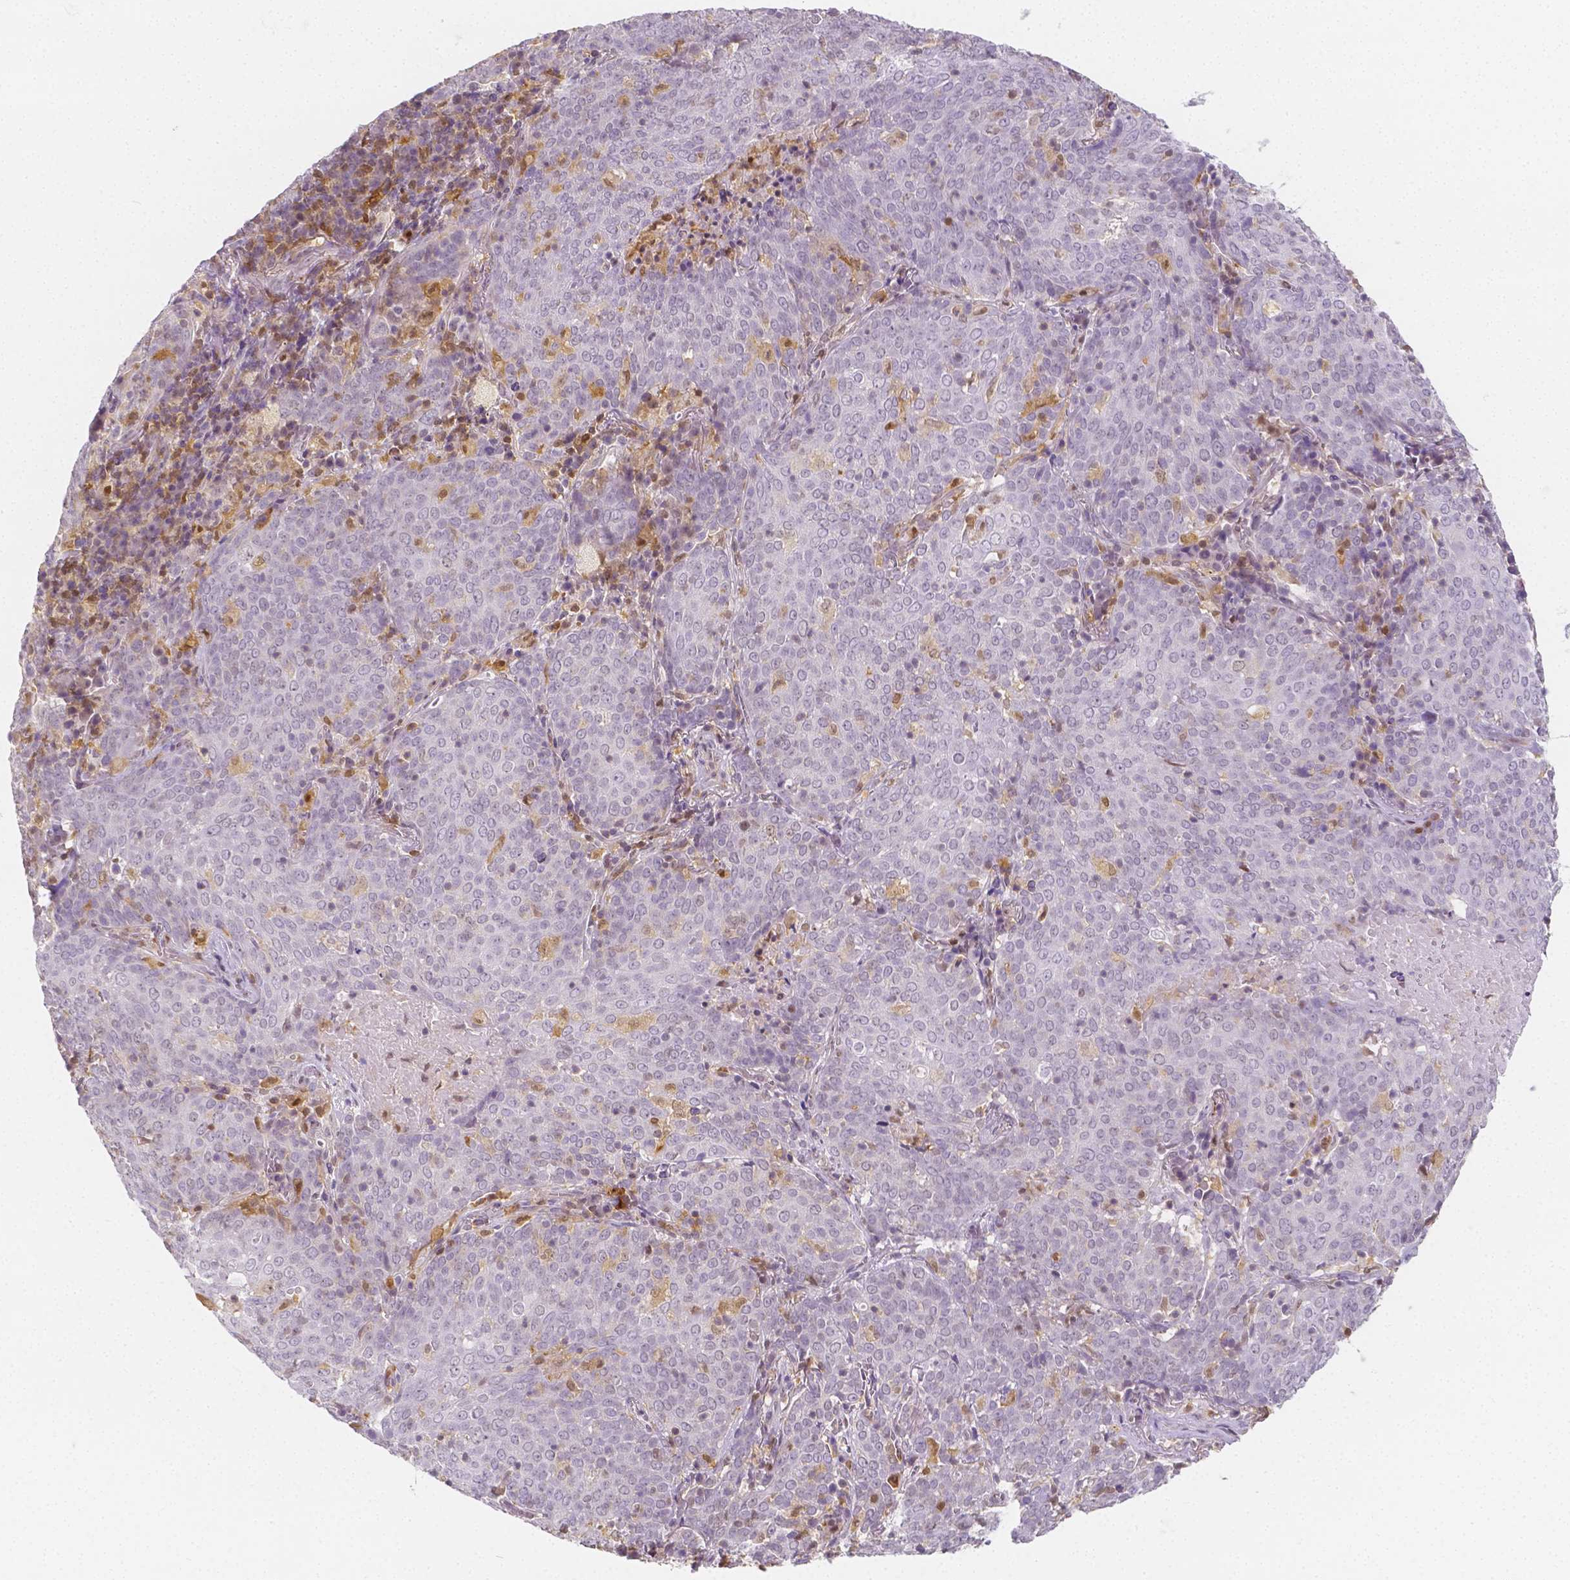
{"staining": {"intensity": "negative", "quantity": "none", "location": "none"}, "tissue": "lung cancer", "cell_type": "Tumor cells", "image_type": "cancer", "snomed": [{"axis": "morphology", "description": "Squamous cell carcinoma, NOS"}, {"axis": "topography", "description": "Lung"}], "caption": "Micrograph shows no protein expression in tumor cells of lung squamous cell carcinoma tissue.", "gene": "SGTB", "patient": {"sex": "male", "age": 82}}